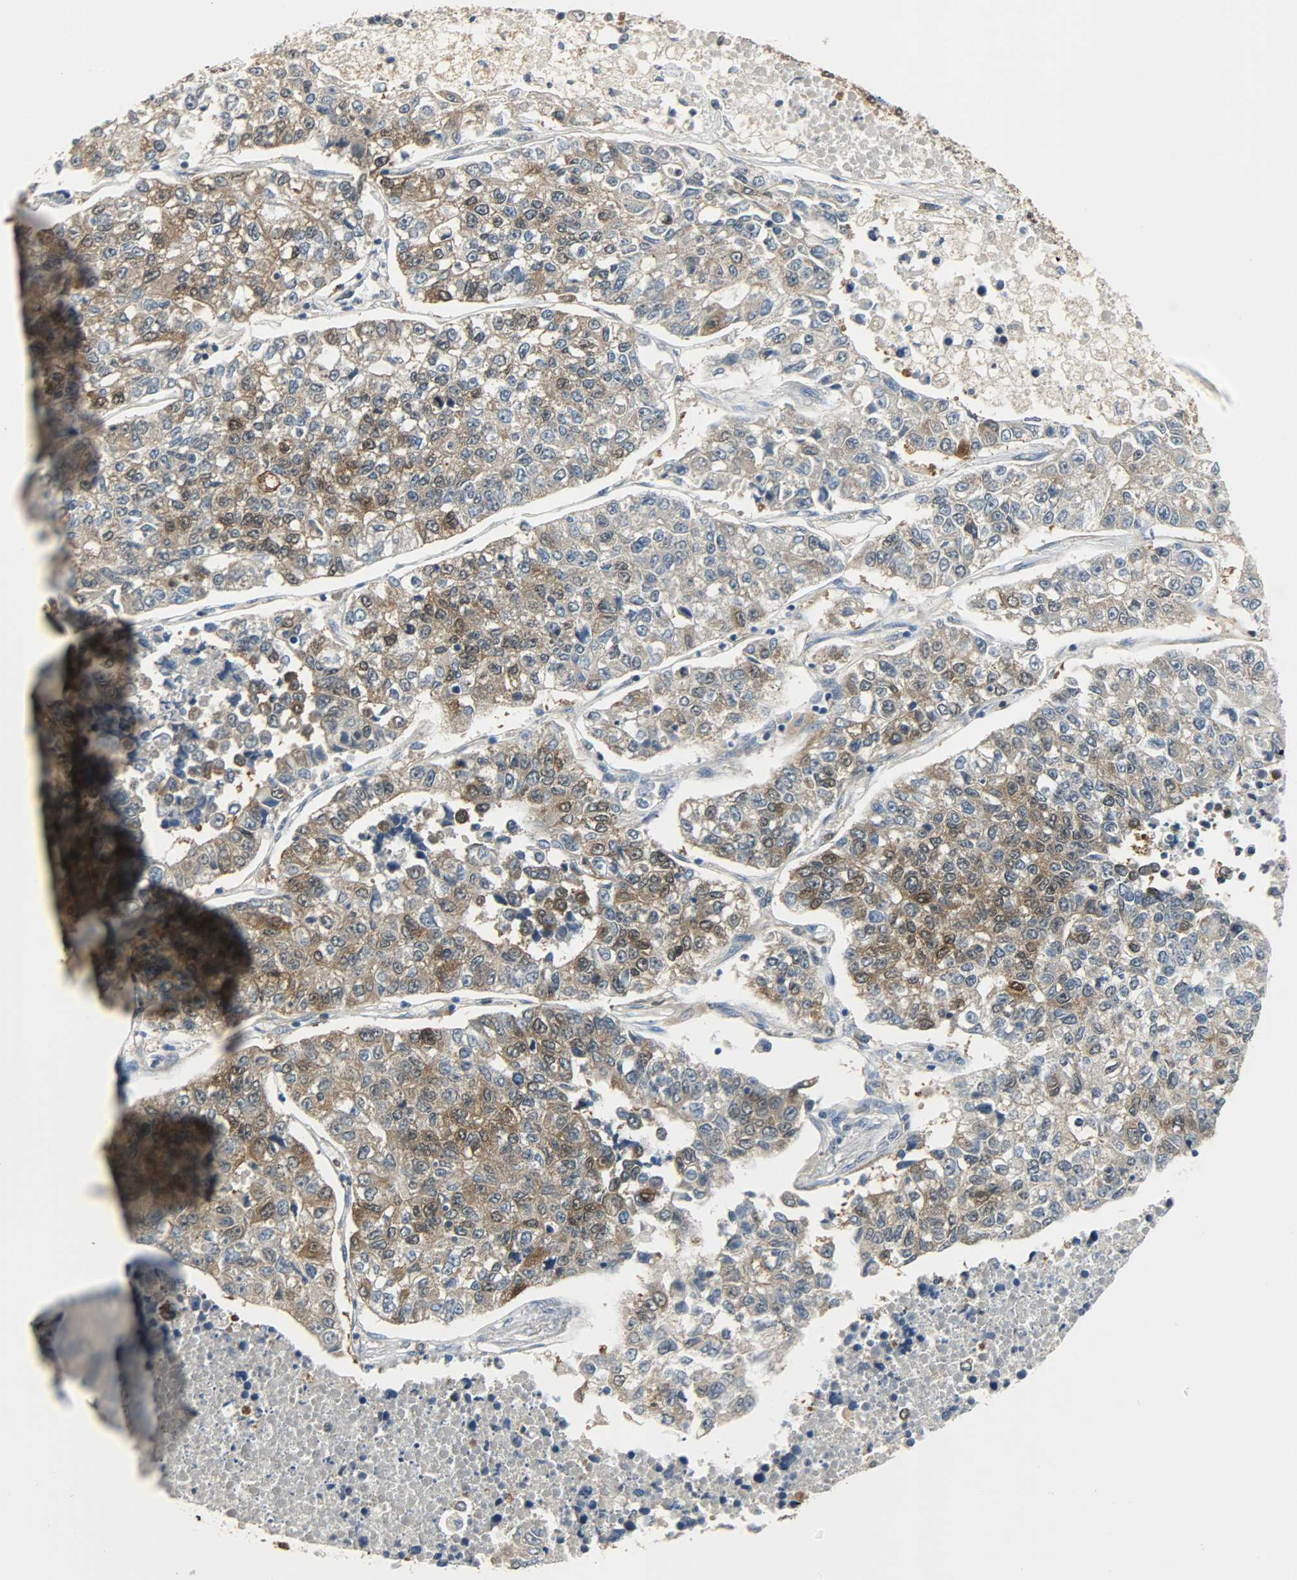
{"staining": {"intensity": "strong", "quantity": ">75%", "location": "cytoplasmic/membranous,nuclear"}, "tissue": "lung cancer", "cell_type": "Tumor cells", "image_type": "cancer", "snomed": [{"axis": "morphology", "description": "Adenocarcinoma, NOS"}, {"axis": "topography", "description": "Lung"}], "caption": "Immunohistochemistry of human adenocarcinoma (lung) displays high levels of strong cytoplasmic/membranous and nuclear expression in approximately >75% of tumor cells. (brown staining indicates protein expression, while blue staining denotes nuclei).", "gene": "EIF4EBP1", "patient": {"sex": "male", "age": 49}}